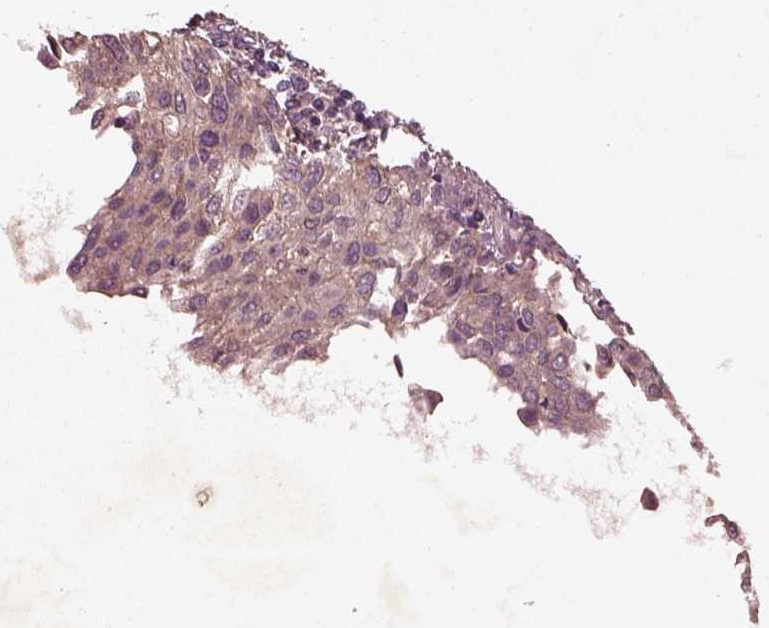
{"staining": {"intensity": "weak", "quantity": ">75%", "location": "cytoplasmic/membranous"}, "tissue": "urothelial cancer", "cell_type": "Tumor cells", "image_type": "cancer", "snomed": [{"axis": "morphology", "description": "Urothelial carcinoma, NOS"}, {"axis": "topography", "description": "Urinary bladder"}], "caption": "Protein staining by immunohistochemistry shows weak cytoplasmic/membranous expression in approximately >75% of tumor cells in transitional cell carcinoma. Immunohistochemistry stains the protein in brown and the nuclei are stained blue.", "gene": "FAM234A", "patient": {"sex": "male", "age": 55}}